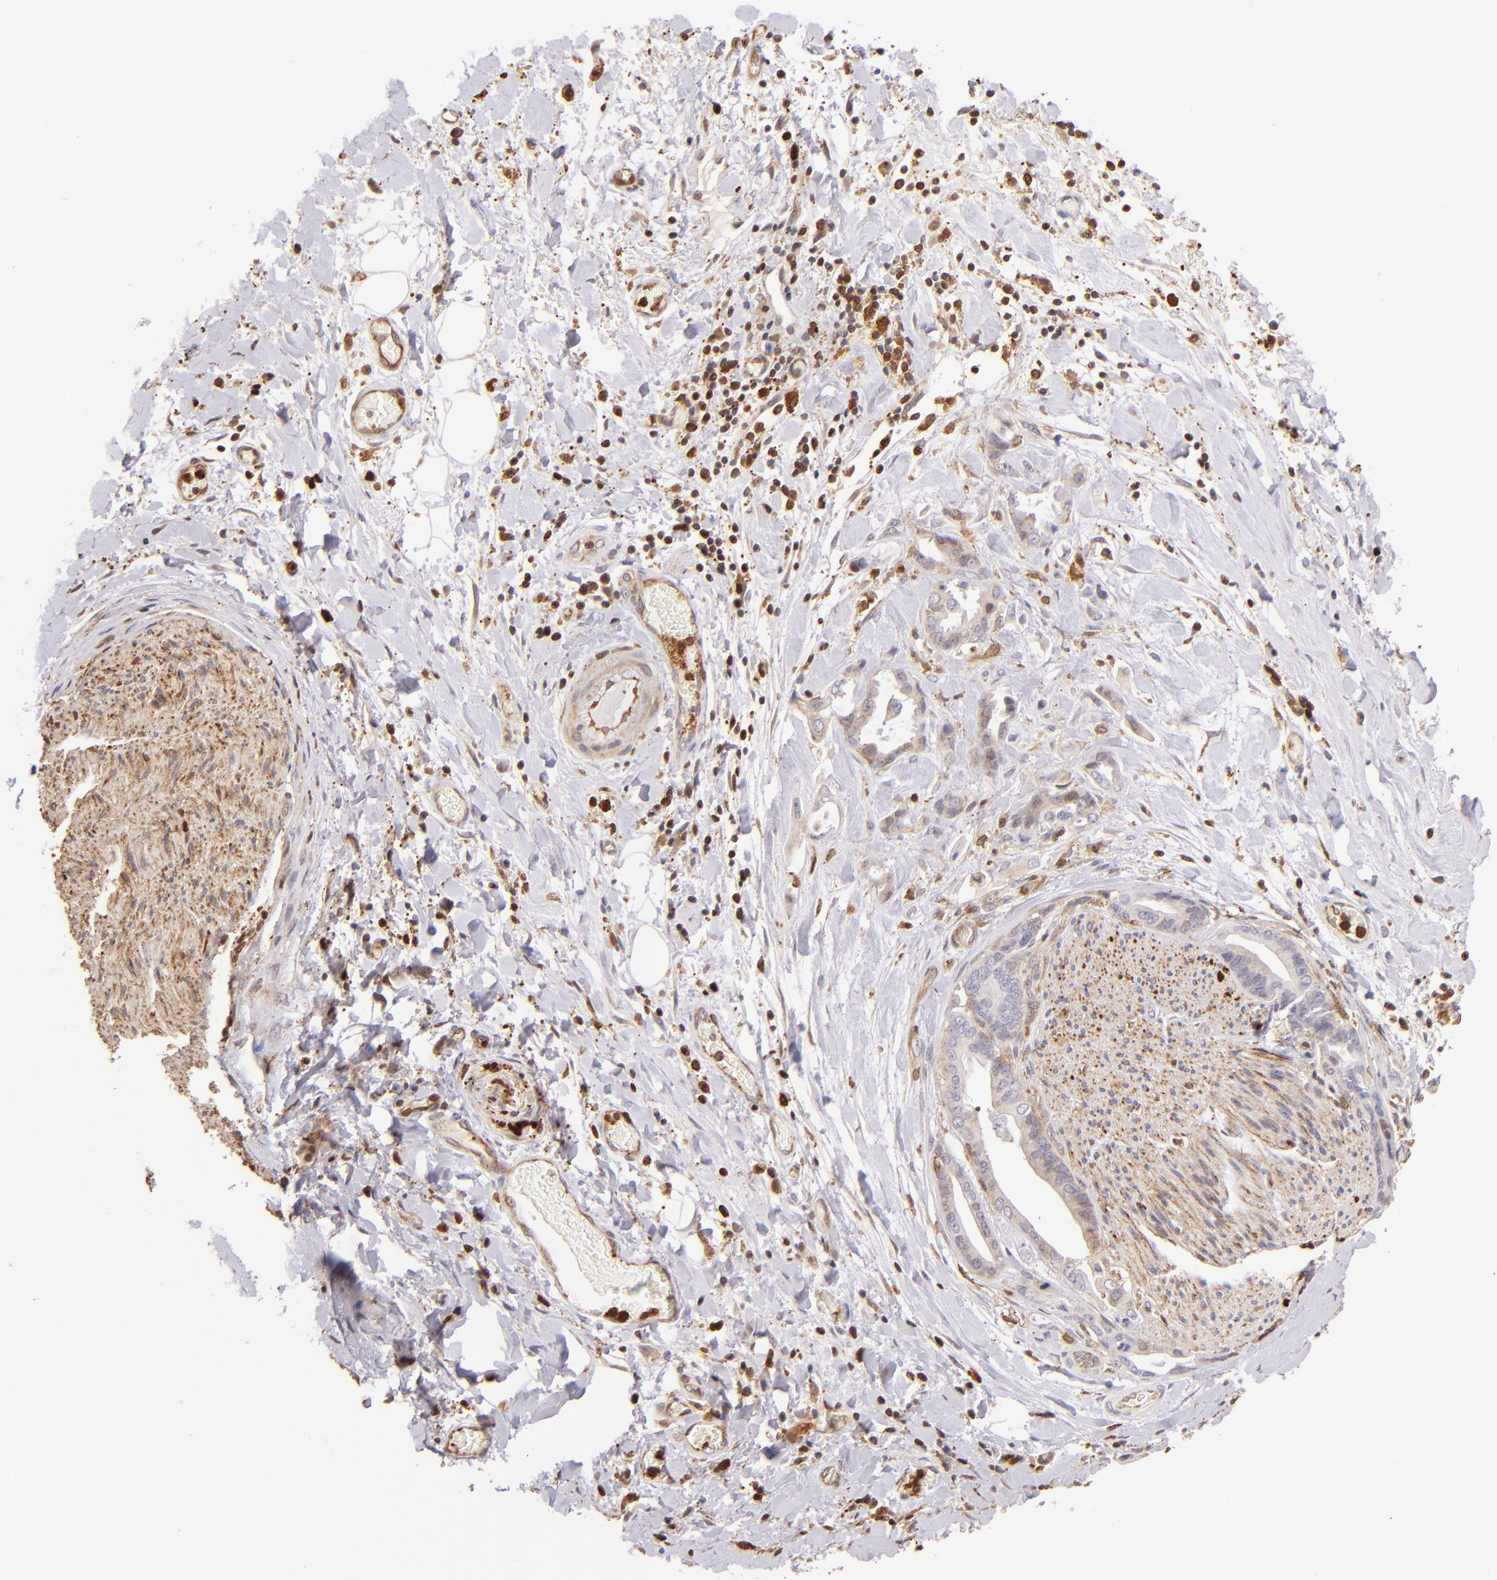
{"staining": {"intensity": "moderate", "quantity": ">75%", "location": "cytoplasmic/membranous"}, "tissue": "liver cancer", "cell_type": "Tumor cells", "image_type": "cancer", "snomed": [{"axis": "morphology", "description": "Cholangiocarcinoma"}, {"axis": "topography", "description": "Liver"}], "caption": "Moderate cytoplasmic/membranous staining is appreciated in about >75% of tumor cells in liver cholangiocarcinoma.", "gene": "BTK", "patient": {"sex": "male", "age": 58}}